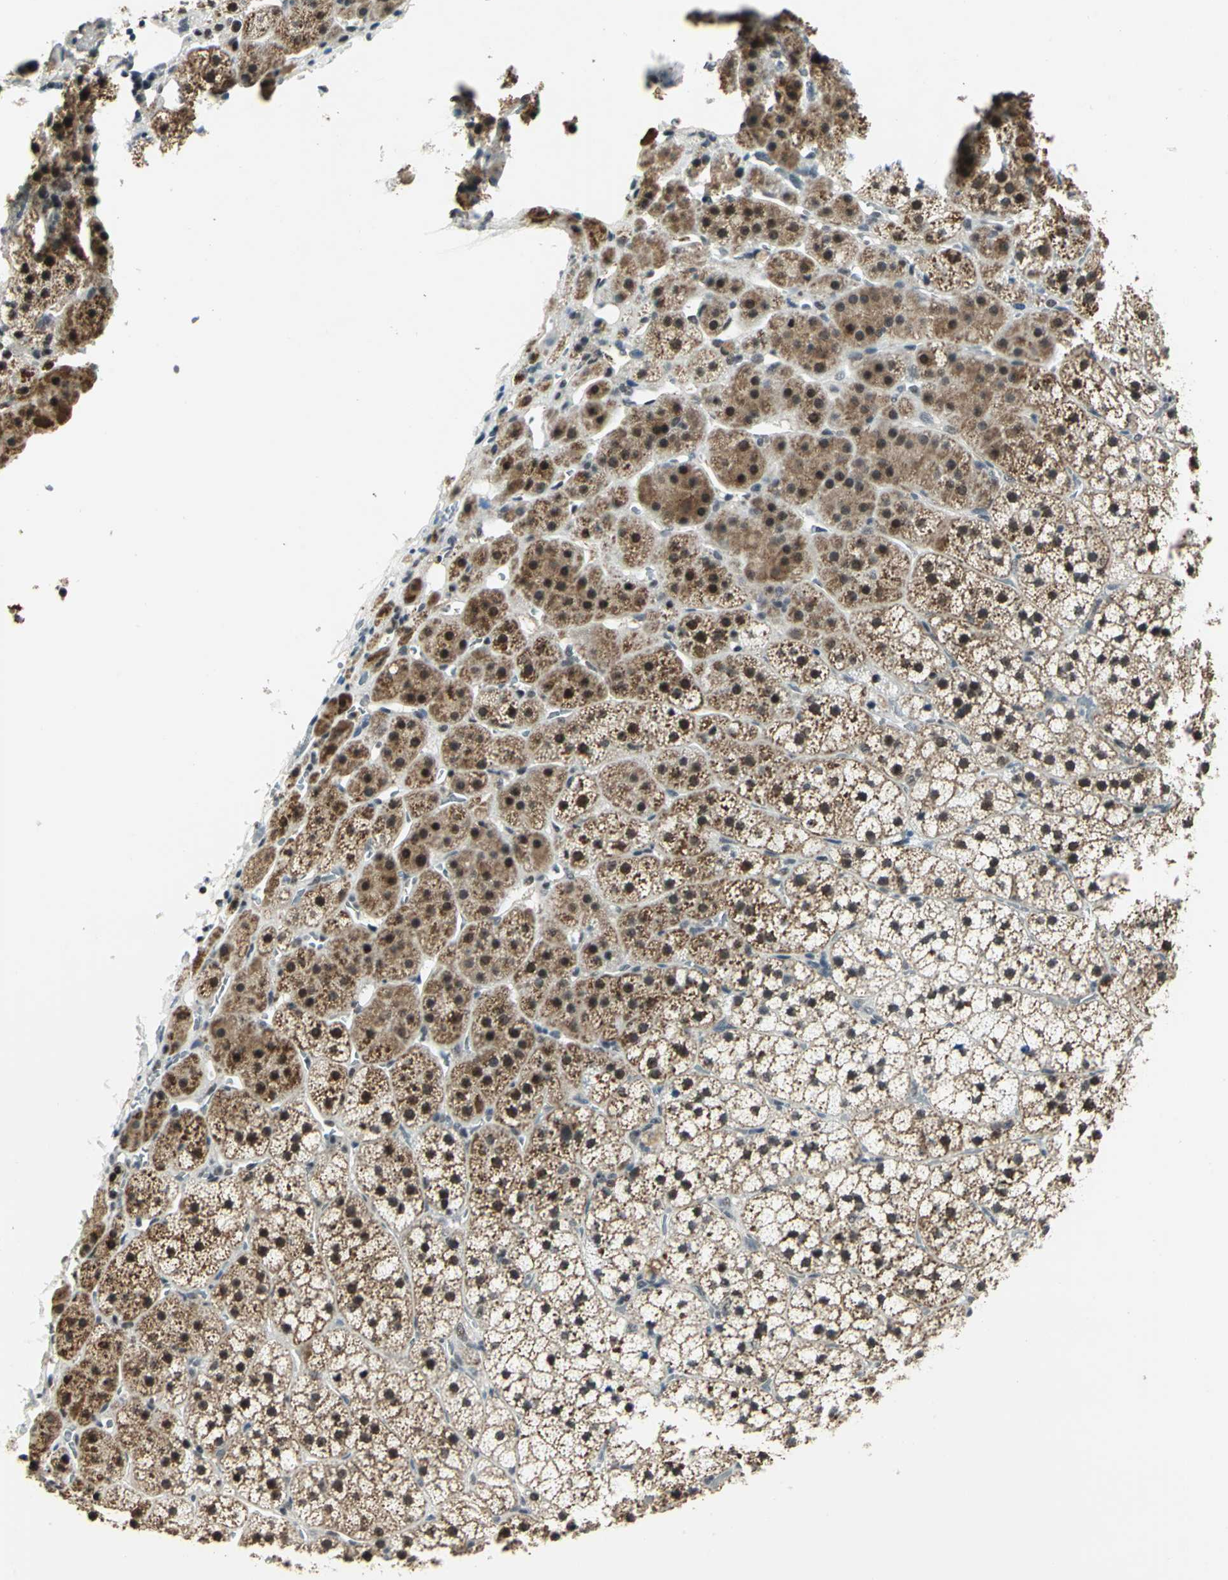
{"staining": {"intensity": "strong", "quantity": ">75%", "location": "cytoplasmic/membranous,nuclear"}, "tissue": "adrenal gland", "cell_type": "Glandular cells", "image_type": "normal", "snomed": [{"axis": "morphology", "description": "Normal tissue, NOS"}, {"axis": "topography", "description": "Adrenal gland"}], "caption": "IHC micrograph of normal human adrenal gland stained for a protein (brown), which exhibits high levels of strong cytoplasmic/membranous,nuclear staining in approximately >75% of glandular cells.", "gene": "MTA1", "patient": {"sex": "female", "age": 44}}